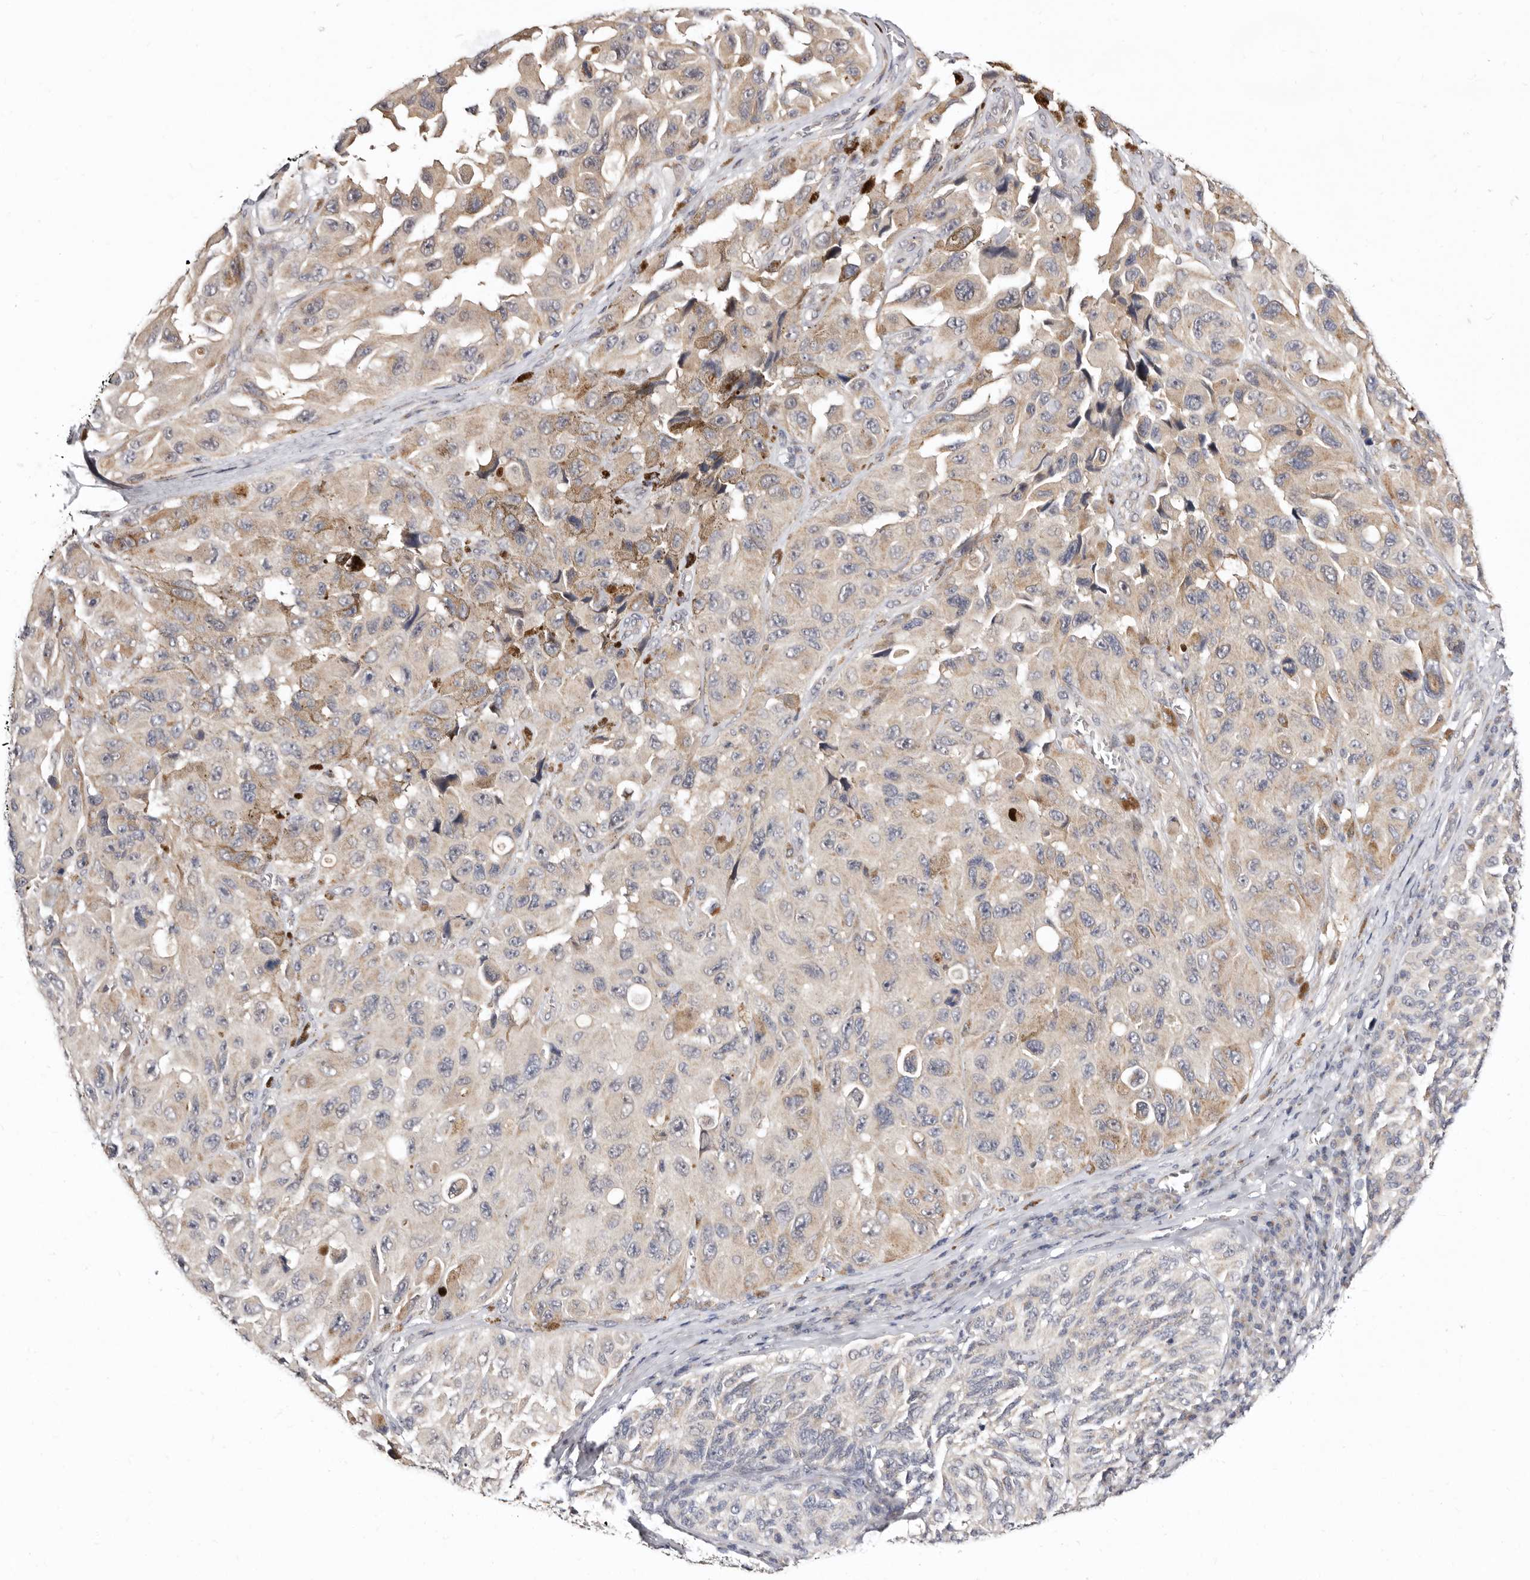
{"staining": {"intensity": "weak", "quantity": "<25%", "location": "cytoplasmic/membranous"}, "tissue": "melanoma", "cell_type": "Tumor cells", "image_type": "cancer", "snomed": [{"axis": "morphology", "description": "Malignant melanoma, NOS"}, {"axis": "topography", "description": "Skin"}], "caption": "A histopathology image of human melanoma is negative for staining in tumor cells.", "gene": "KLHL4", "patient": {"sex": "female", "age": 73}}